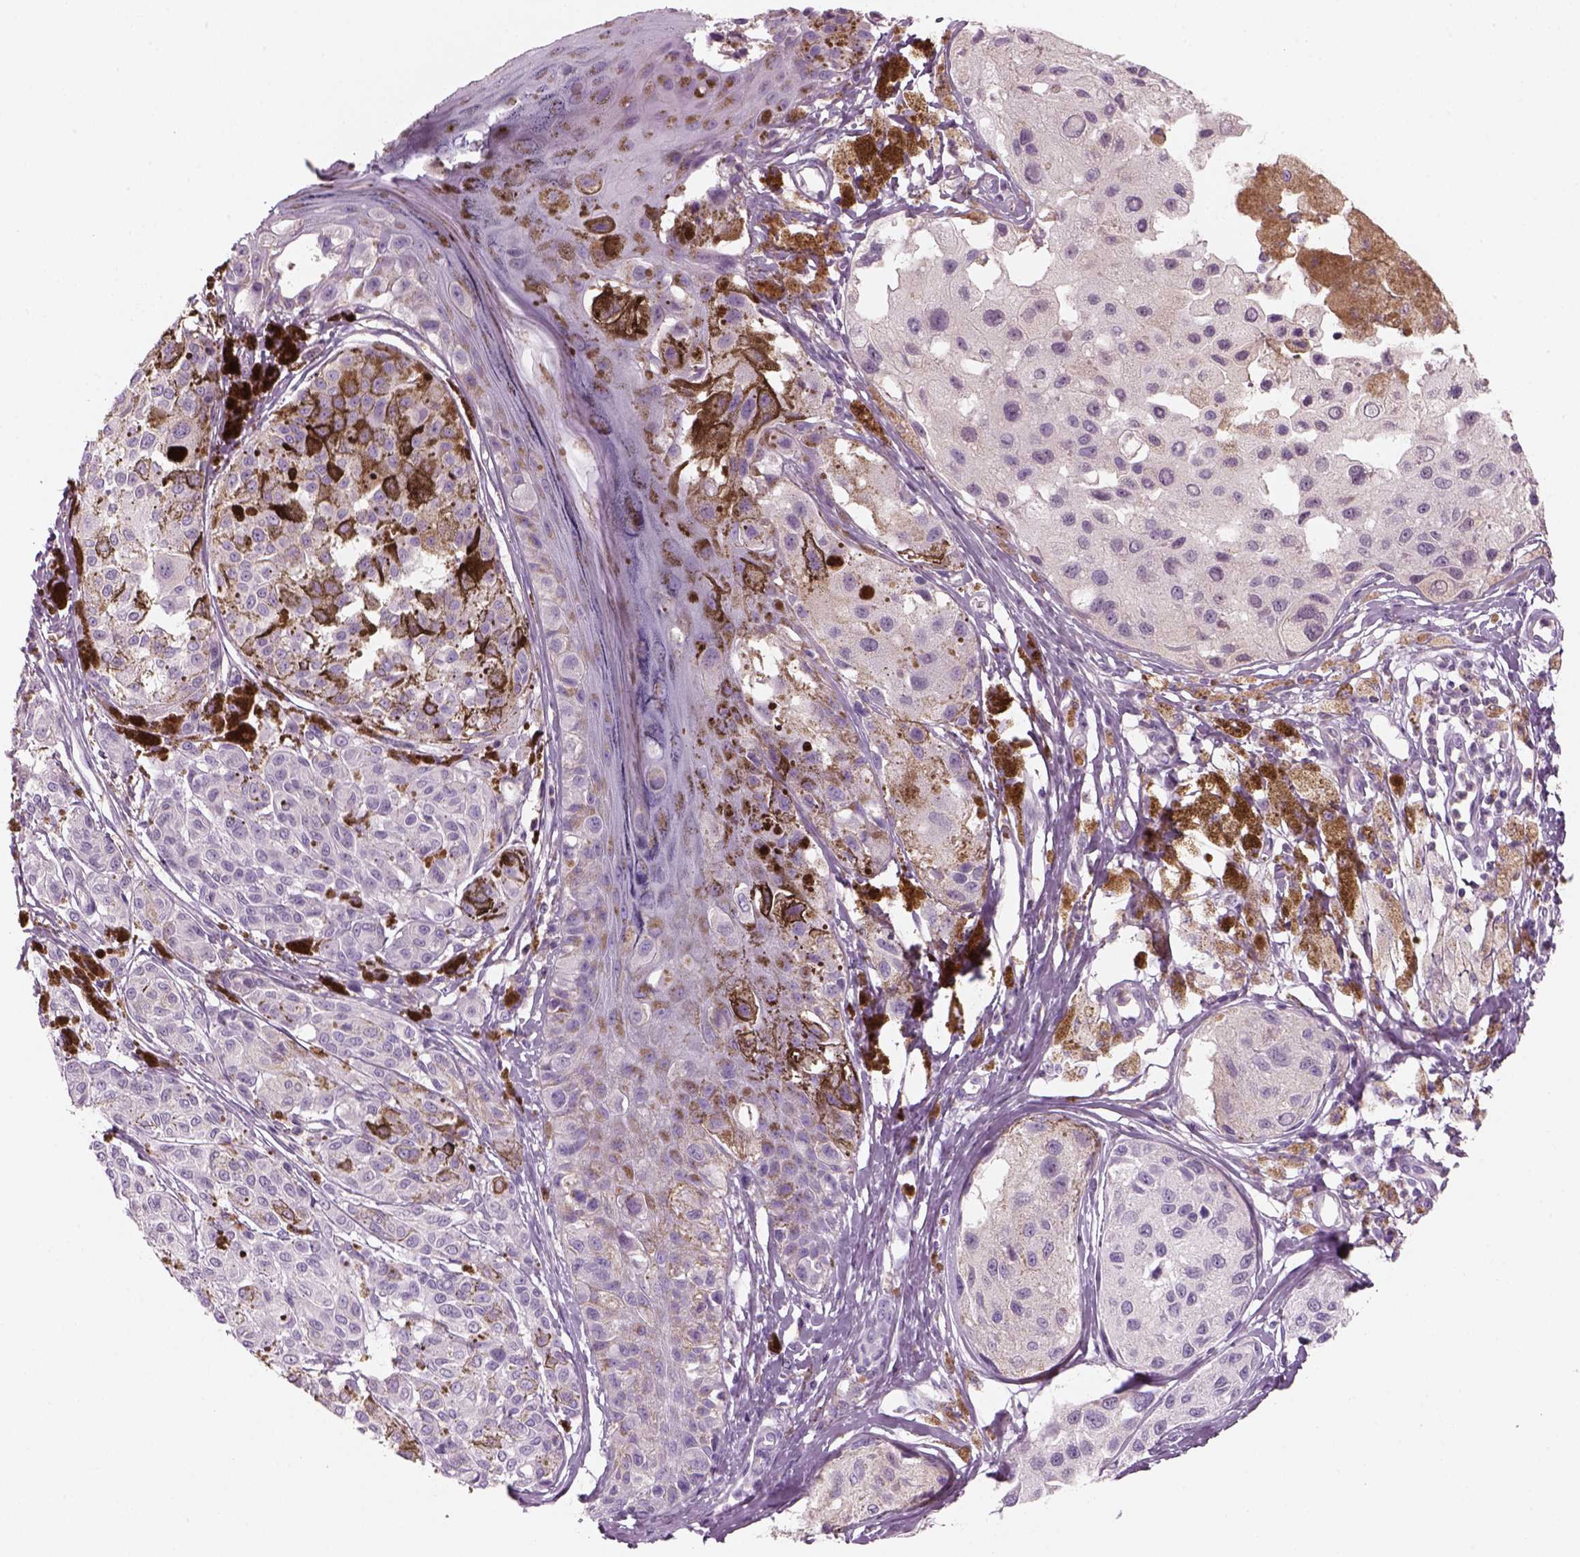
{"staining": {"intensity": "negative", "quantity": "none", "location": "none"}, "tissue": "melanoma", "cell_type": "Tumor cells", "image_type": "cancer", "snomed": [{"axis": "morphology", "description": "Malignant melanoma, NOS"}, {"axis": "topography", "description": "Skin"}], "caption": "This is a image of immunohistochemistry (IHC) staining of malignant melanoma, which shows no staining in tumor cells.", "gene": "SLC1A7", "patient": {"sex": "female", "age": 38}}